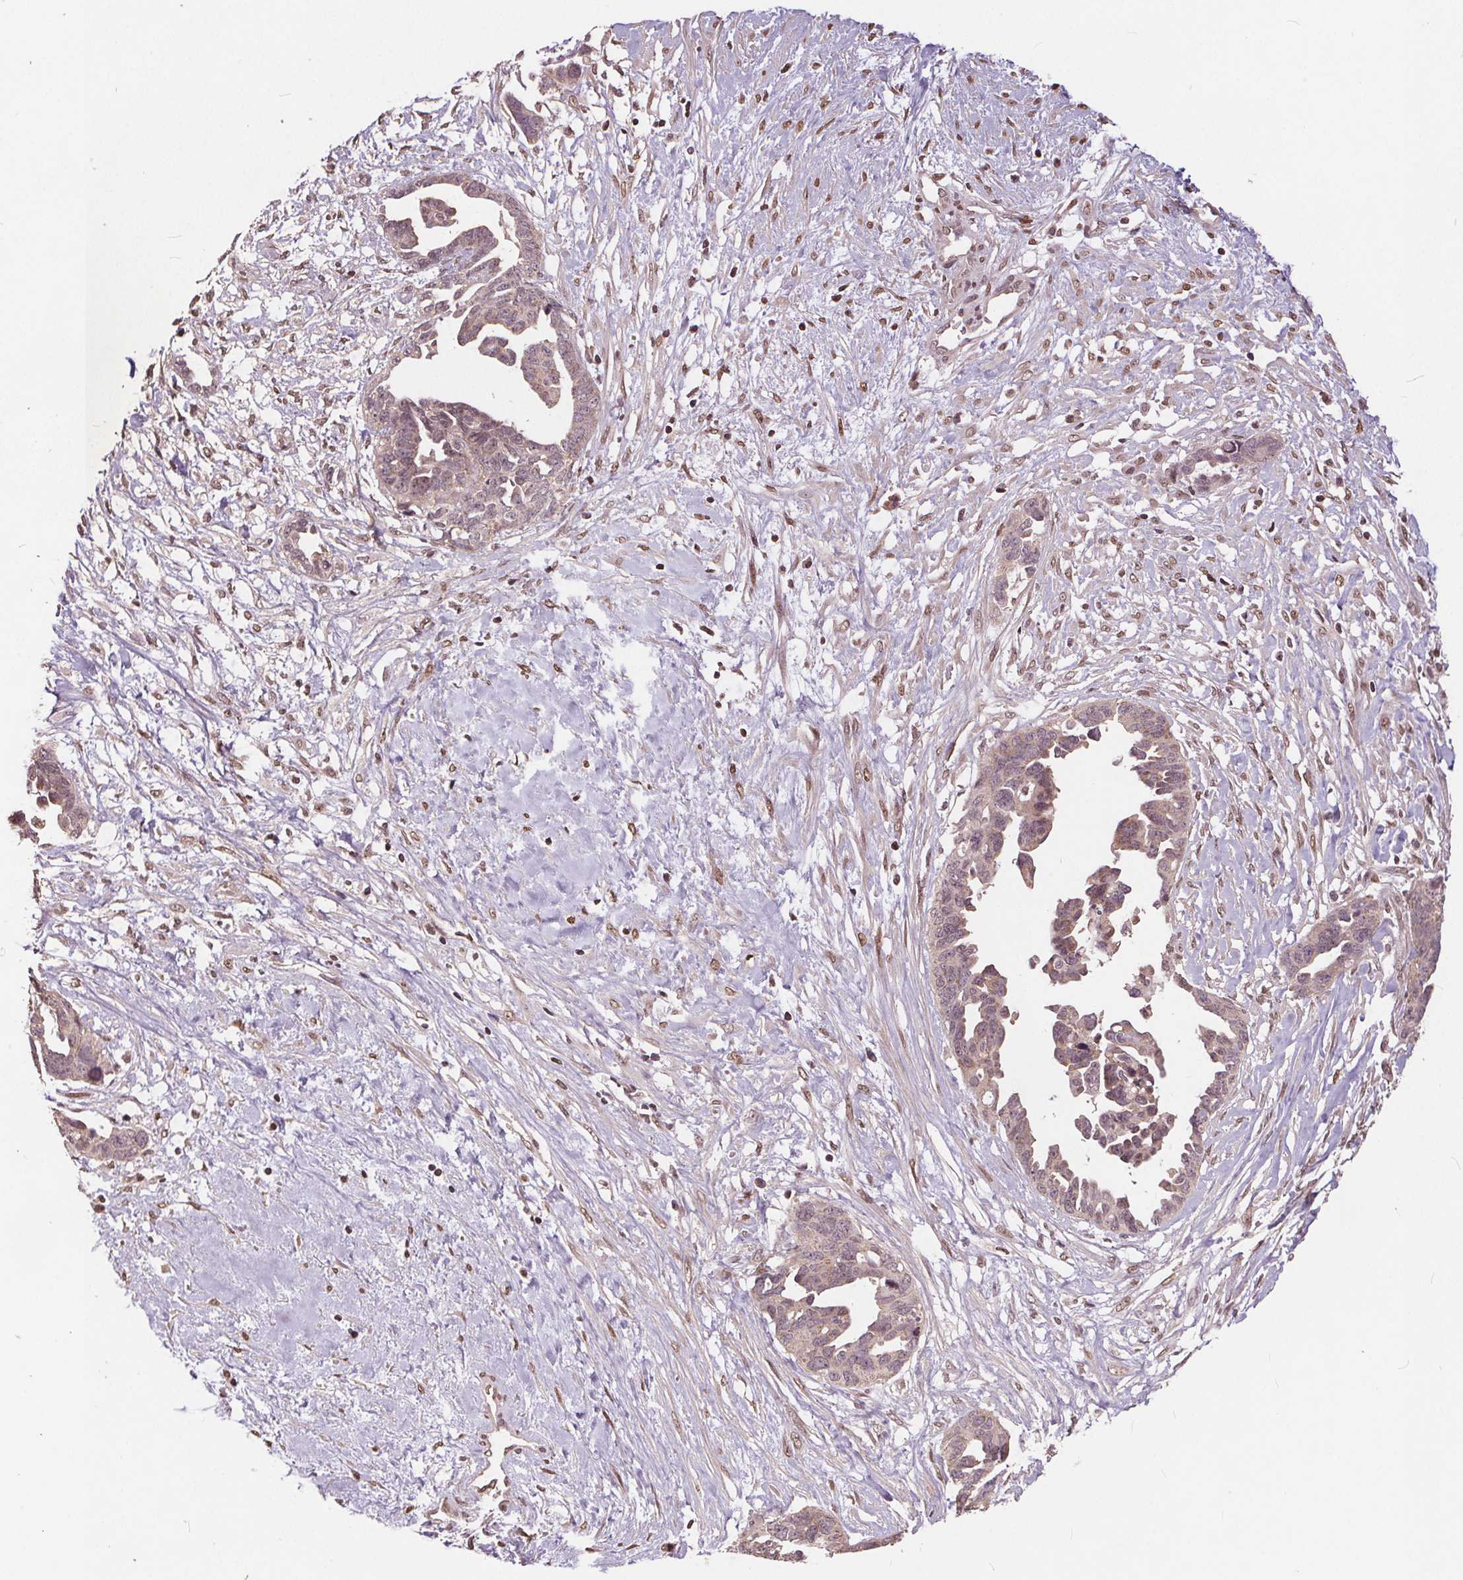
{"staining": {"intensity": "weak", "quantity": ">75%", "location": "cytoplasmic/membranous,nuclear"}, "tissue": "ovarian cancer", "cell_type": "Tumor cells", "image_type": "cancer", "snomed": [{"axis": "morphology", "description": "Cystadenocarcinoma, serous, NOS"}, {"axis": "topography", "description": "Ovary"}], "caption": "There is low levels of weak cytoplasmic/membranous and nuclear staining in tumor cells of serous cystadenocarcinoma (ovarian), as demonstrated by immunohistochemical staining (brown color).", "gene": "HIF1AN", "patient": {"sex": "female", "age": 69}}